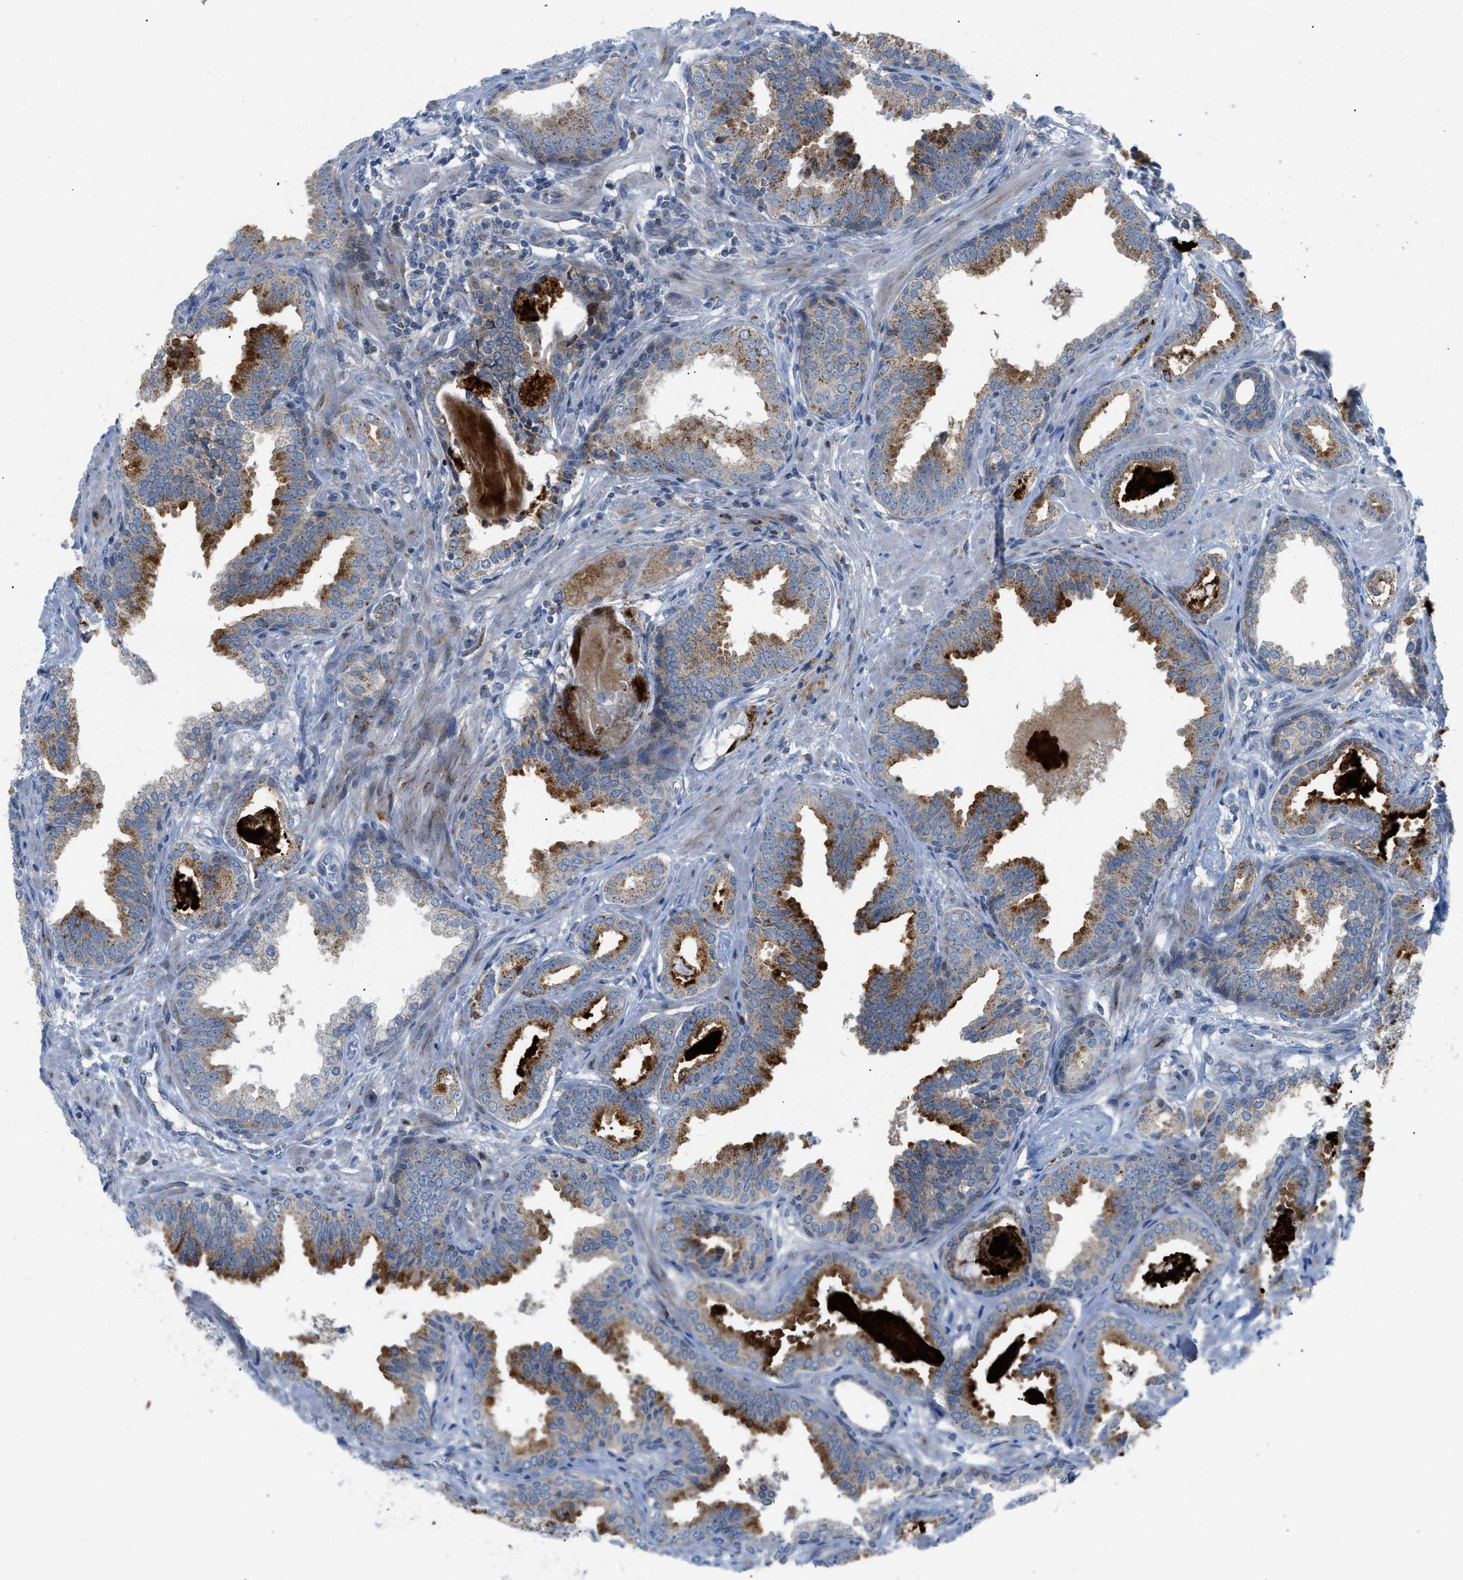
{"staining": {"intensity": "moderate", "quantity": "25%-75%", "location": "cytoplasmic/membranous"}, "tissue": "prostate cancer", "cell_type": "Tumor cells", "image_type": "cancer", "snomed": [{"axis": "morphology", "description": "Adenocarcinoma, Low grade"}, {"axis": "topography", "description": "Prostate"}], "caption": "Immunohistochemistry (IHC) histopathology image of prostate cancer stained for a protein (brown), which reveals medium levels of moderate cytoplasmic/membranous staining in about 25%-75% of tumor cells.", "gene": "RBBP9", "patient": {"sex": "male", "age": 53}}